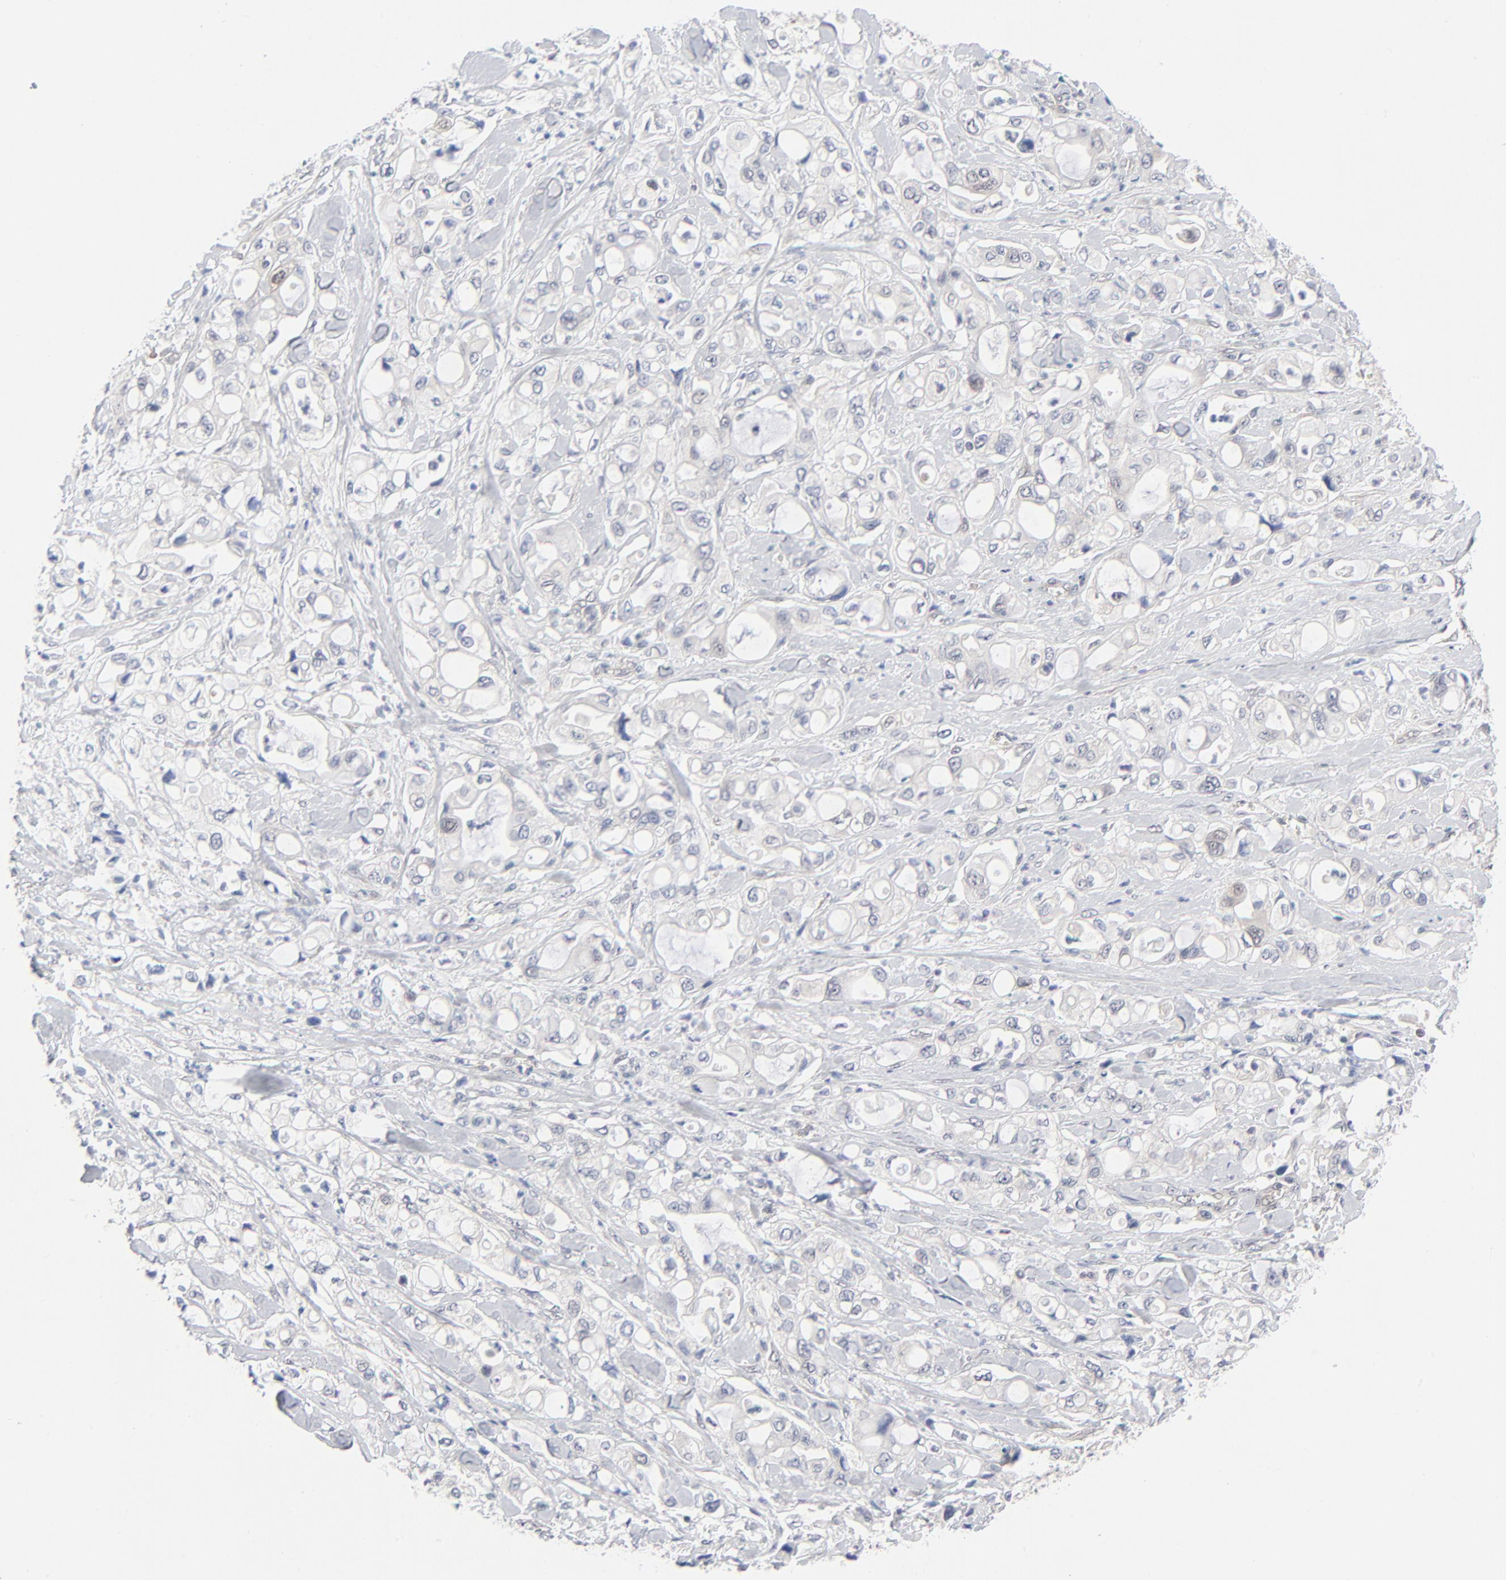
{"staining": {"intensity": "weak", "quantity": "<25%", "location": "cytoplasmic/membranous"}, "tissue": "pancreatic cancer", "cell_type": "Tumor cells", "image_type": "cancer", "snomed": [{"axis": "morphology", "description": "Adenocarcinoma, NOS"}, {"axis": "topography", "description": "Pancreas"}], "caption": "There is no significant expression in tumor cells of pancreatic cancer.", "gene": "RPS6KB1", "patient": {"sex": "male", "age": 70}}